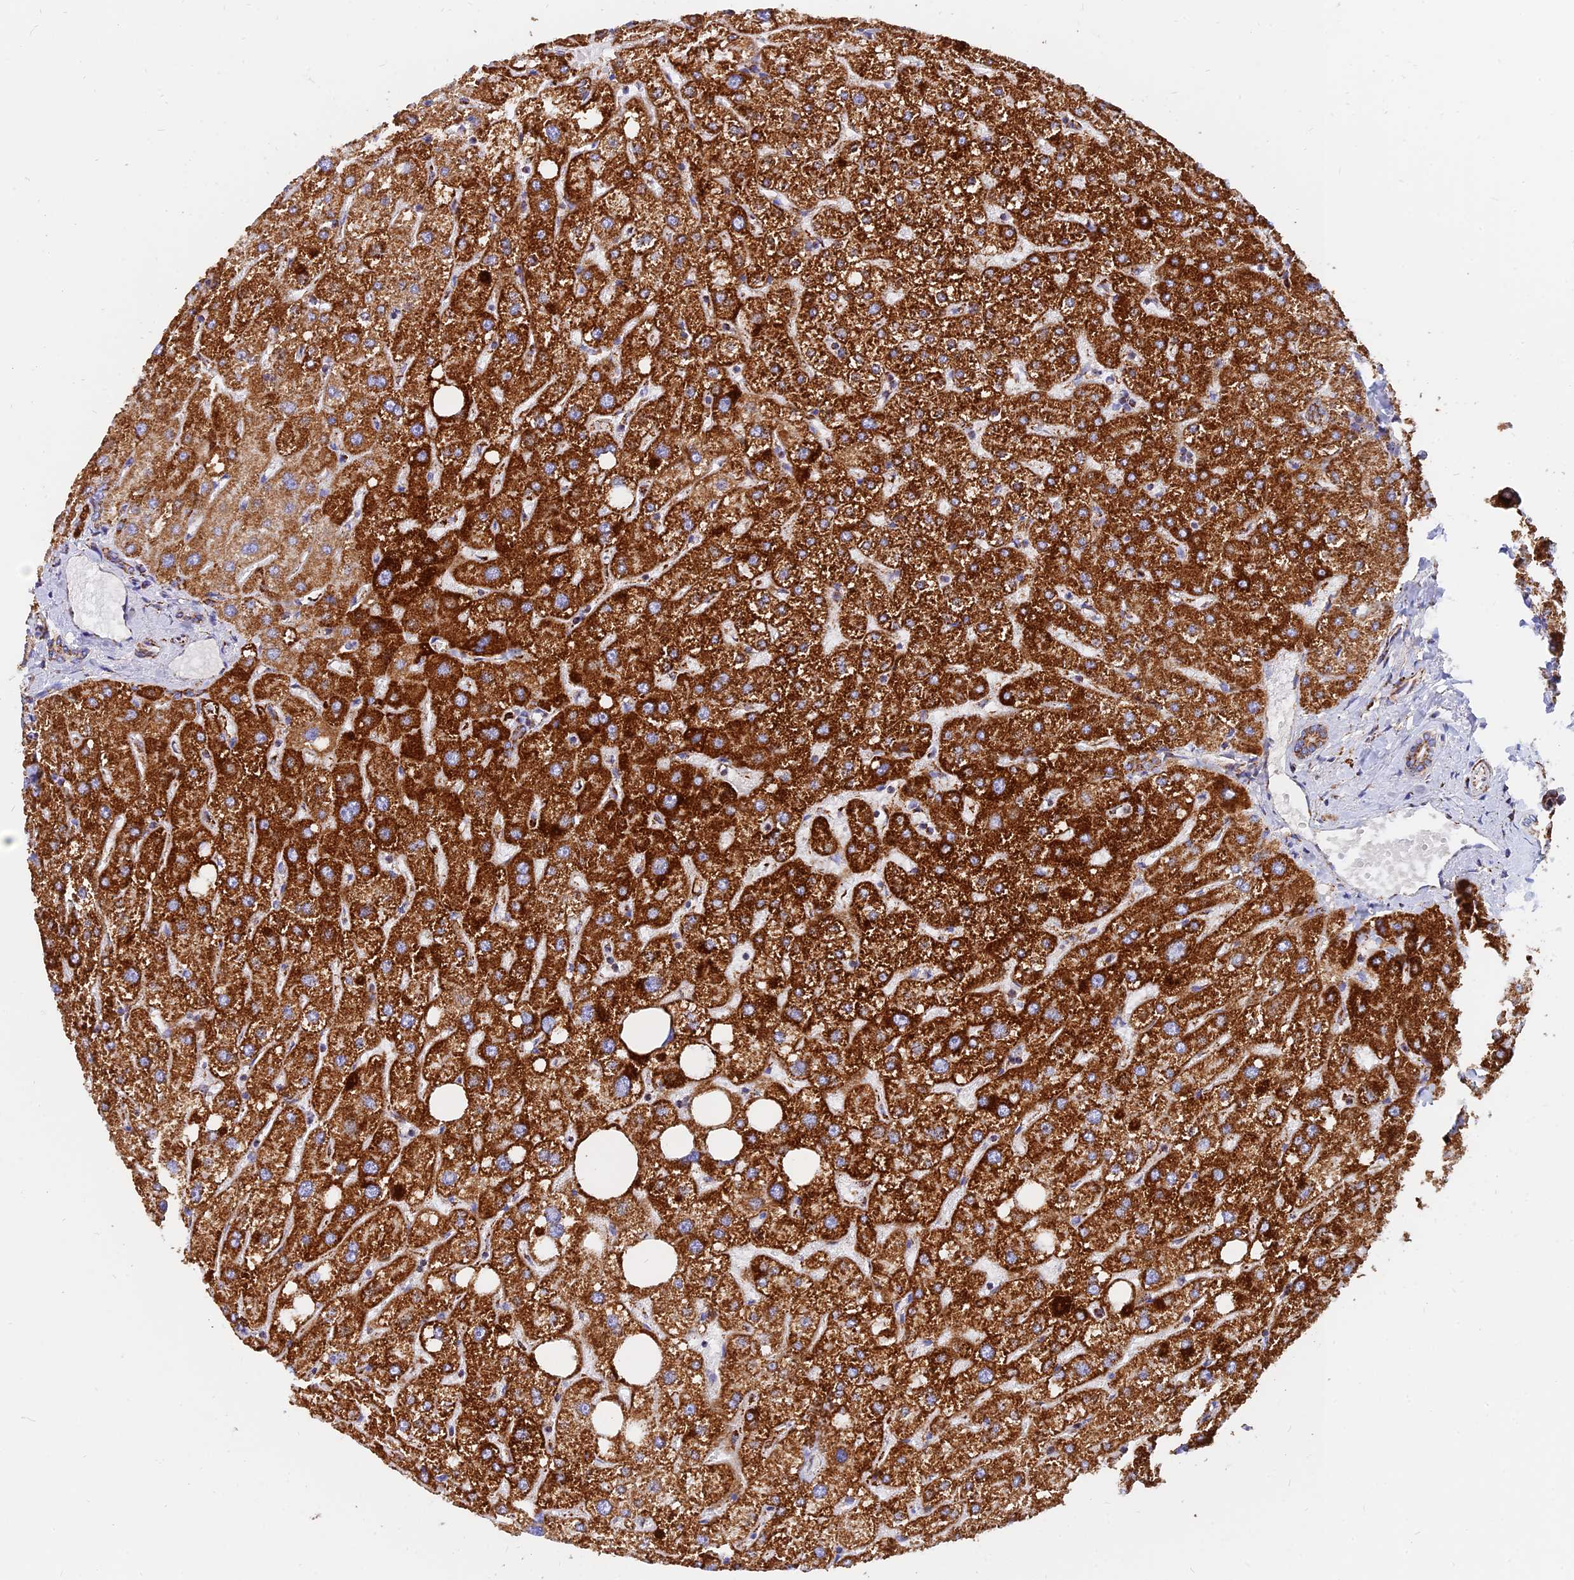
{"staining": {"intensity": "moderate", "quantity": ">75%", "location": "cytoplasmic/membranous"}, "tissue": "liver", "cell_type": "Cholangiocytes", "image_type": "normal", "snomed": [{"axis": "morphology", "description": "Normal tissue, NOS"}, {"axis": "topography", "description": "Liver"}], "caption": "Immunohistochemistry (IHC) histopathology image of unremarkable human liver stained for a protein (brown), which exhibits medium levels of moderate cytoplasmic/membranous positivity in approximately >75% of cholangiocytes.", "gene": "NDUFB6", "patient": {"sex": "male", "age": 73}}